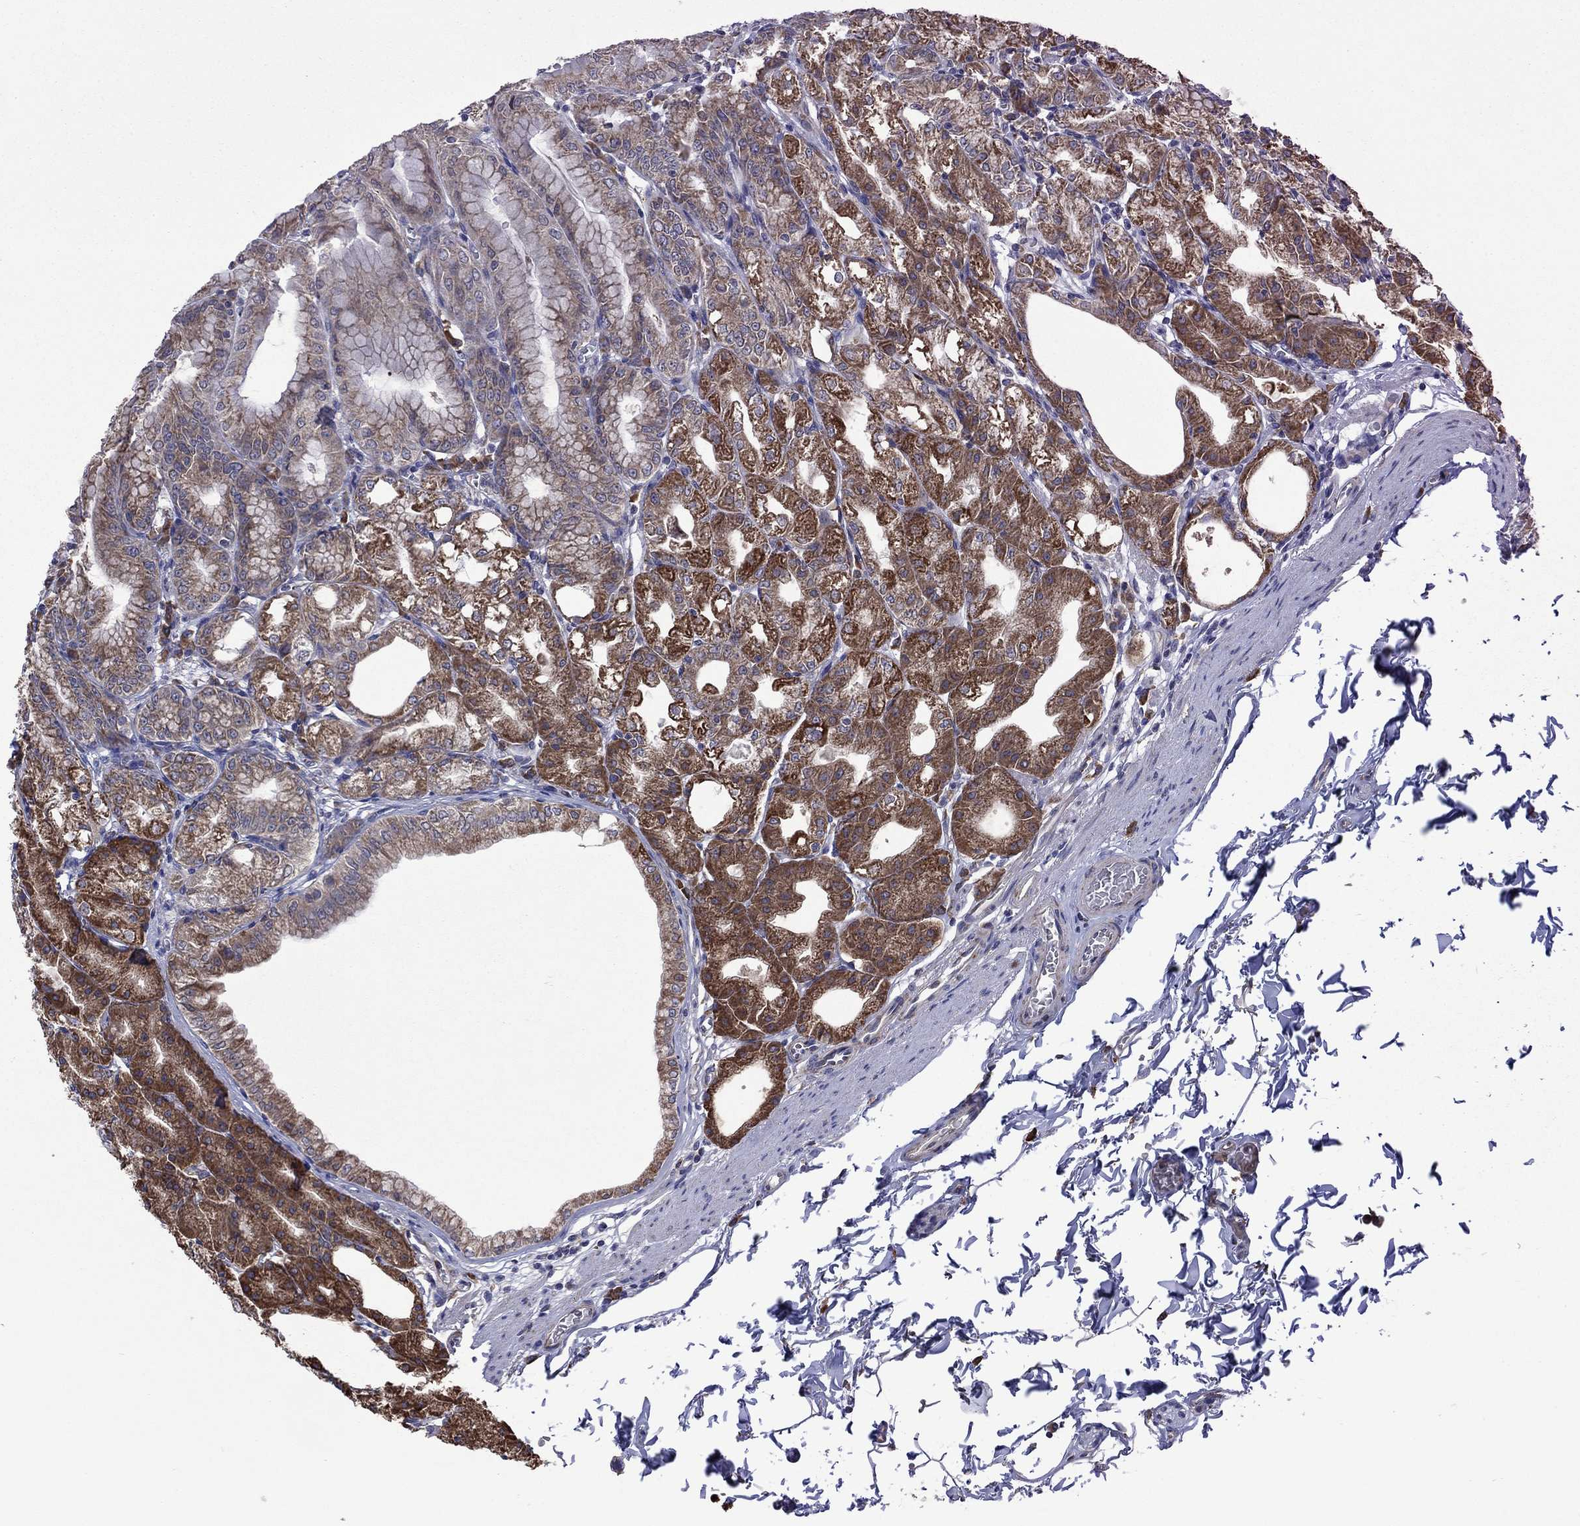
{"staining": {"intensity": "strong", "quantity": "25%-75%", "location": "cytoplasmic/membranous"}, "tissue": "stomach", "cell_type": "Glandular cells", "image_type": "normal", "snomed": [{"axis": "morphology", "description": "Normal tissue, NOS"}, {"axis": "topography", "description": "Stomach"}], "caption": "Unremarkable stomach shows strong cytoplasmic/membranous positivity in about 25%-75% of glandular cells, visualized by immunohistochemistry. The protein of interest is shown in brown color, while the nuclei are stained blue.", "gene": "FURIN", "patient": {"sex": "male", "age": 71}}